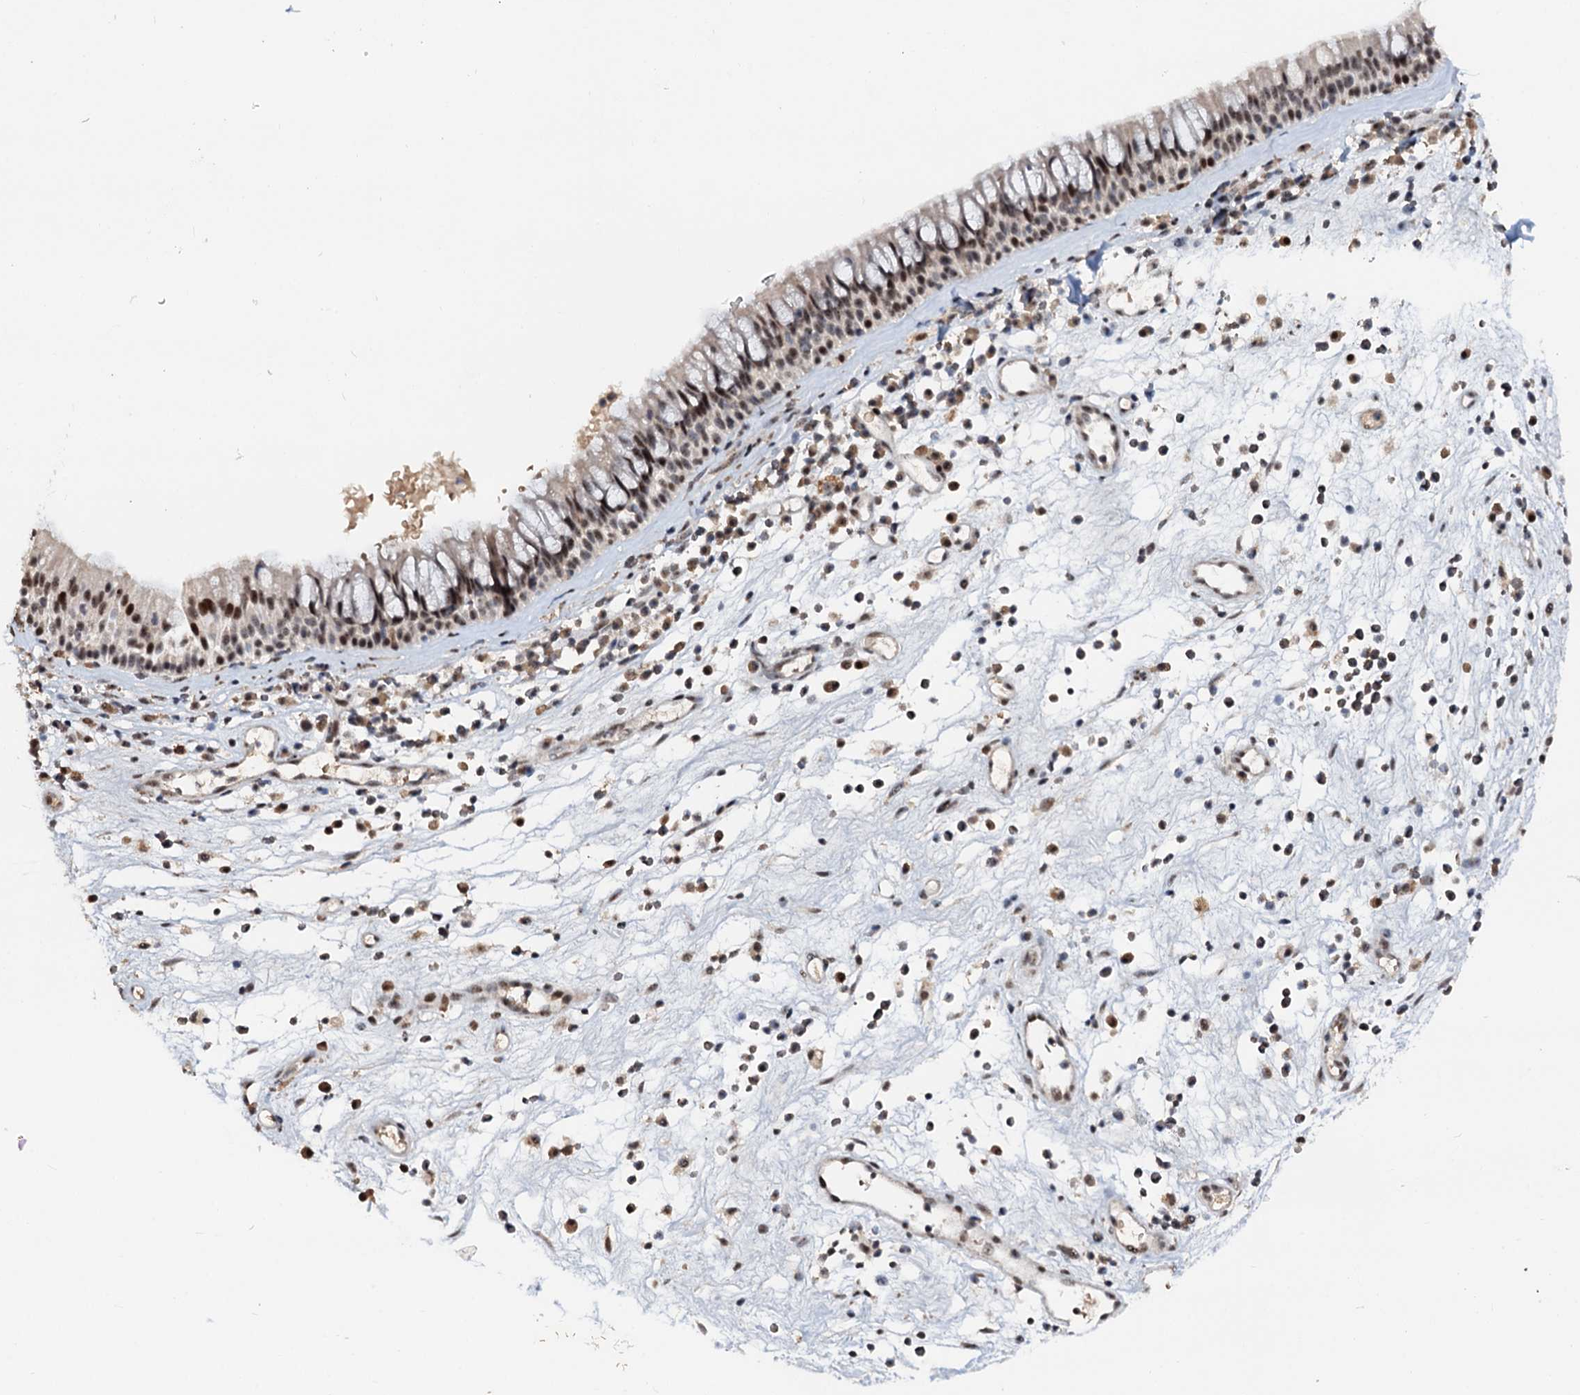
{"staining": {"intensity": "moderate", "quantity": ">75%", "location": "nuclear"}, "tissue": "nasopharynx", "cell_type": "Respiratory epithelial cells", "image_type": "normal", "snomed": [{"axis": "morphology", "description": "Normal tissue, NOS"}, {"axis": "morphology", "description": "Inflammation, NOS"}, {"axis": "morphology", "description": "Malignant melanoma, Metastatic site"}, {"axis": "topography", "description": "Nasopharynx"}], "caption": "Immunohistochemistry histopathology image of normal human nasopharynx stained for a protein (brown), which shows medium levels of moderate nuclear positivity in about >75% of respiratory epithelial cells.", "gene": "NEUROG3", "patient": {"sex": "male", "age": 70}}